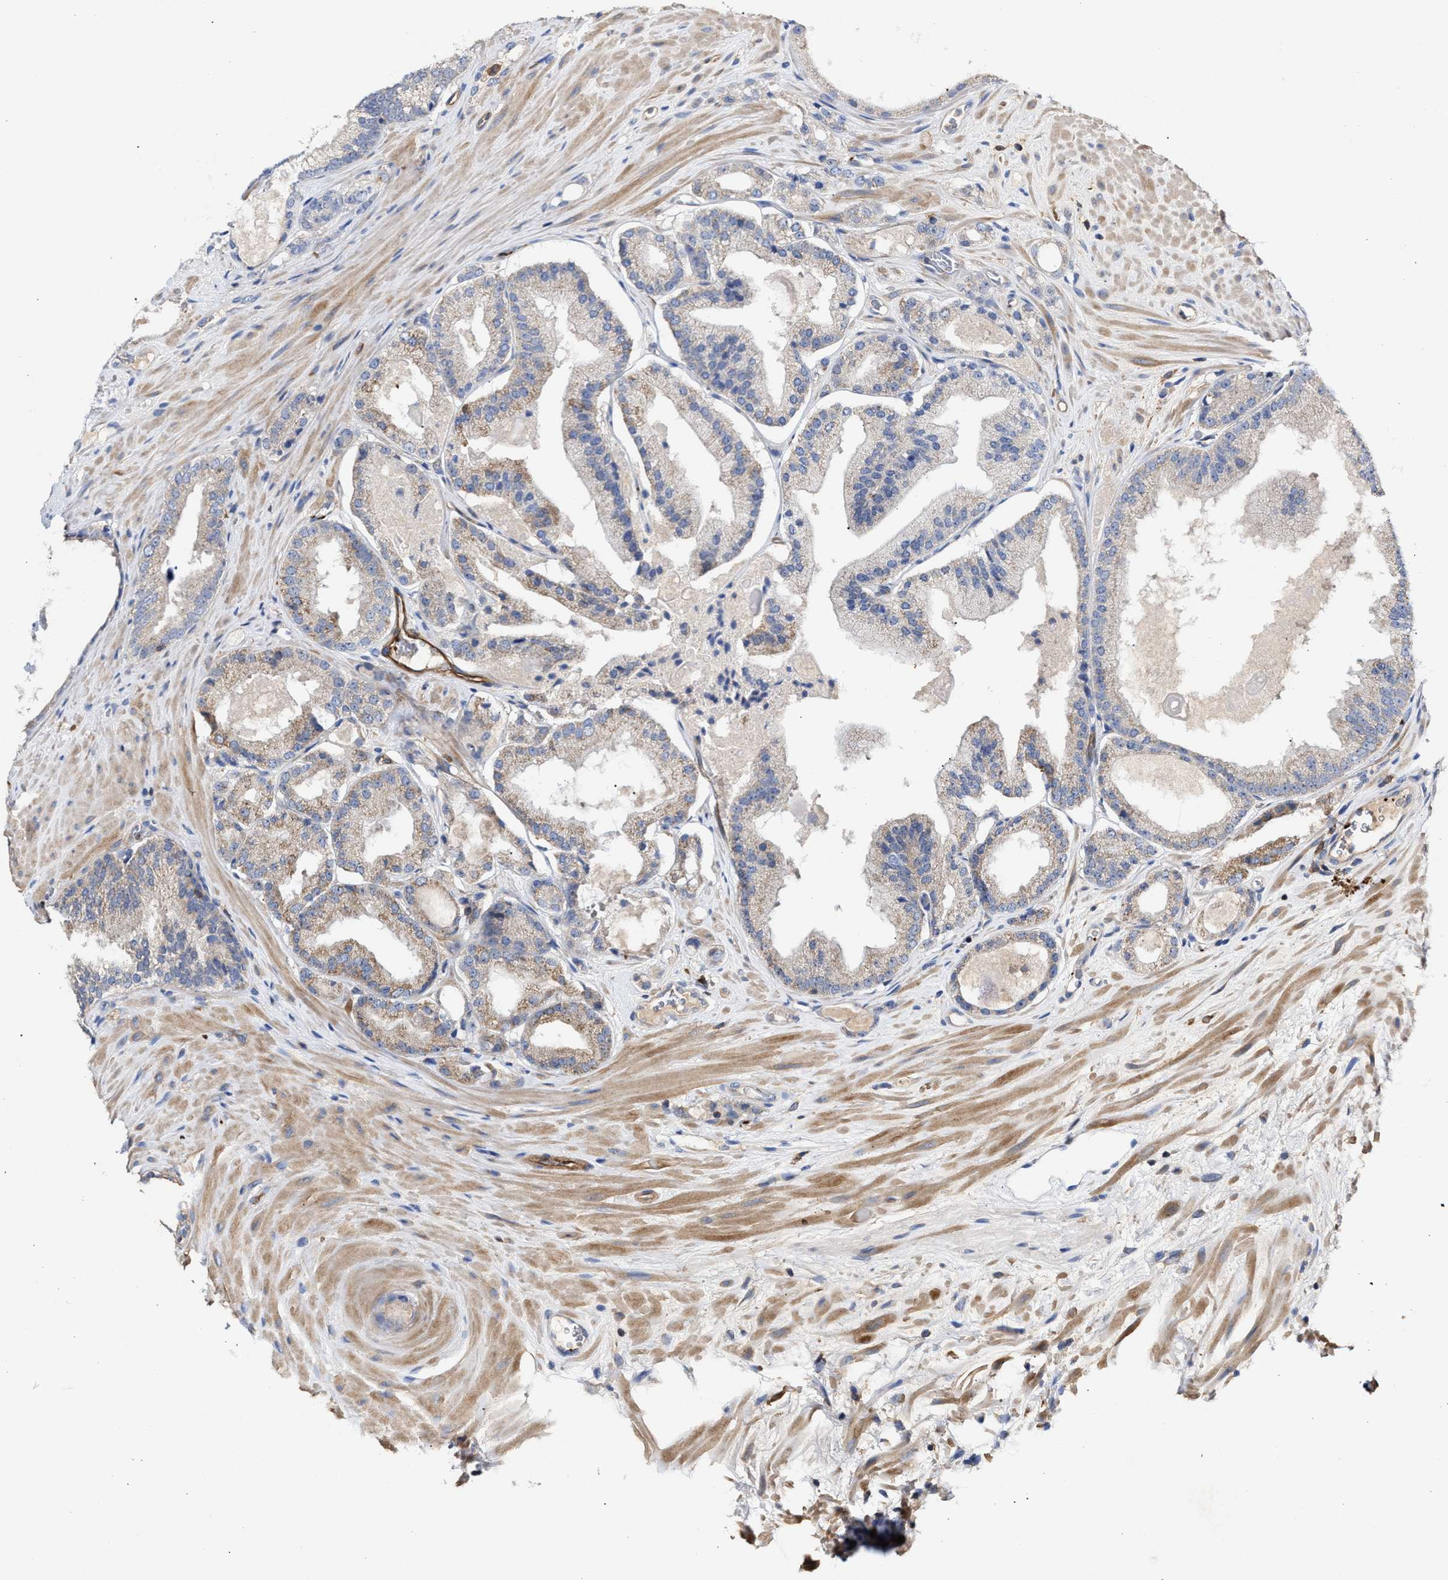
{"staining": {"intensity": "weak", "quantity": "<25%", "location": "cytoplasmic/membranous"}, "tissue": "prostate cancer", "cell_type": "Tumor cells", "image_type": "cancer", "snomed": [{"axis": "morphology", "description": "Adenocarcinoma, Low grade"}, {"axis": "topography", "description": "Prostate"}], "caption": "Photomicrograph shows no significant protein expression in tumor cells of prostate low-grade adenocarcinoma.", "gene": "HS3ST5", "patient": {"sex": "male", "age": 65}}